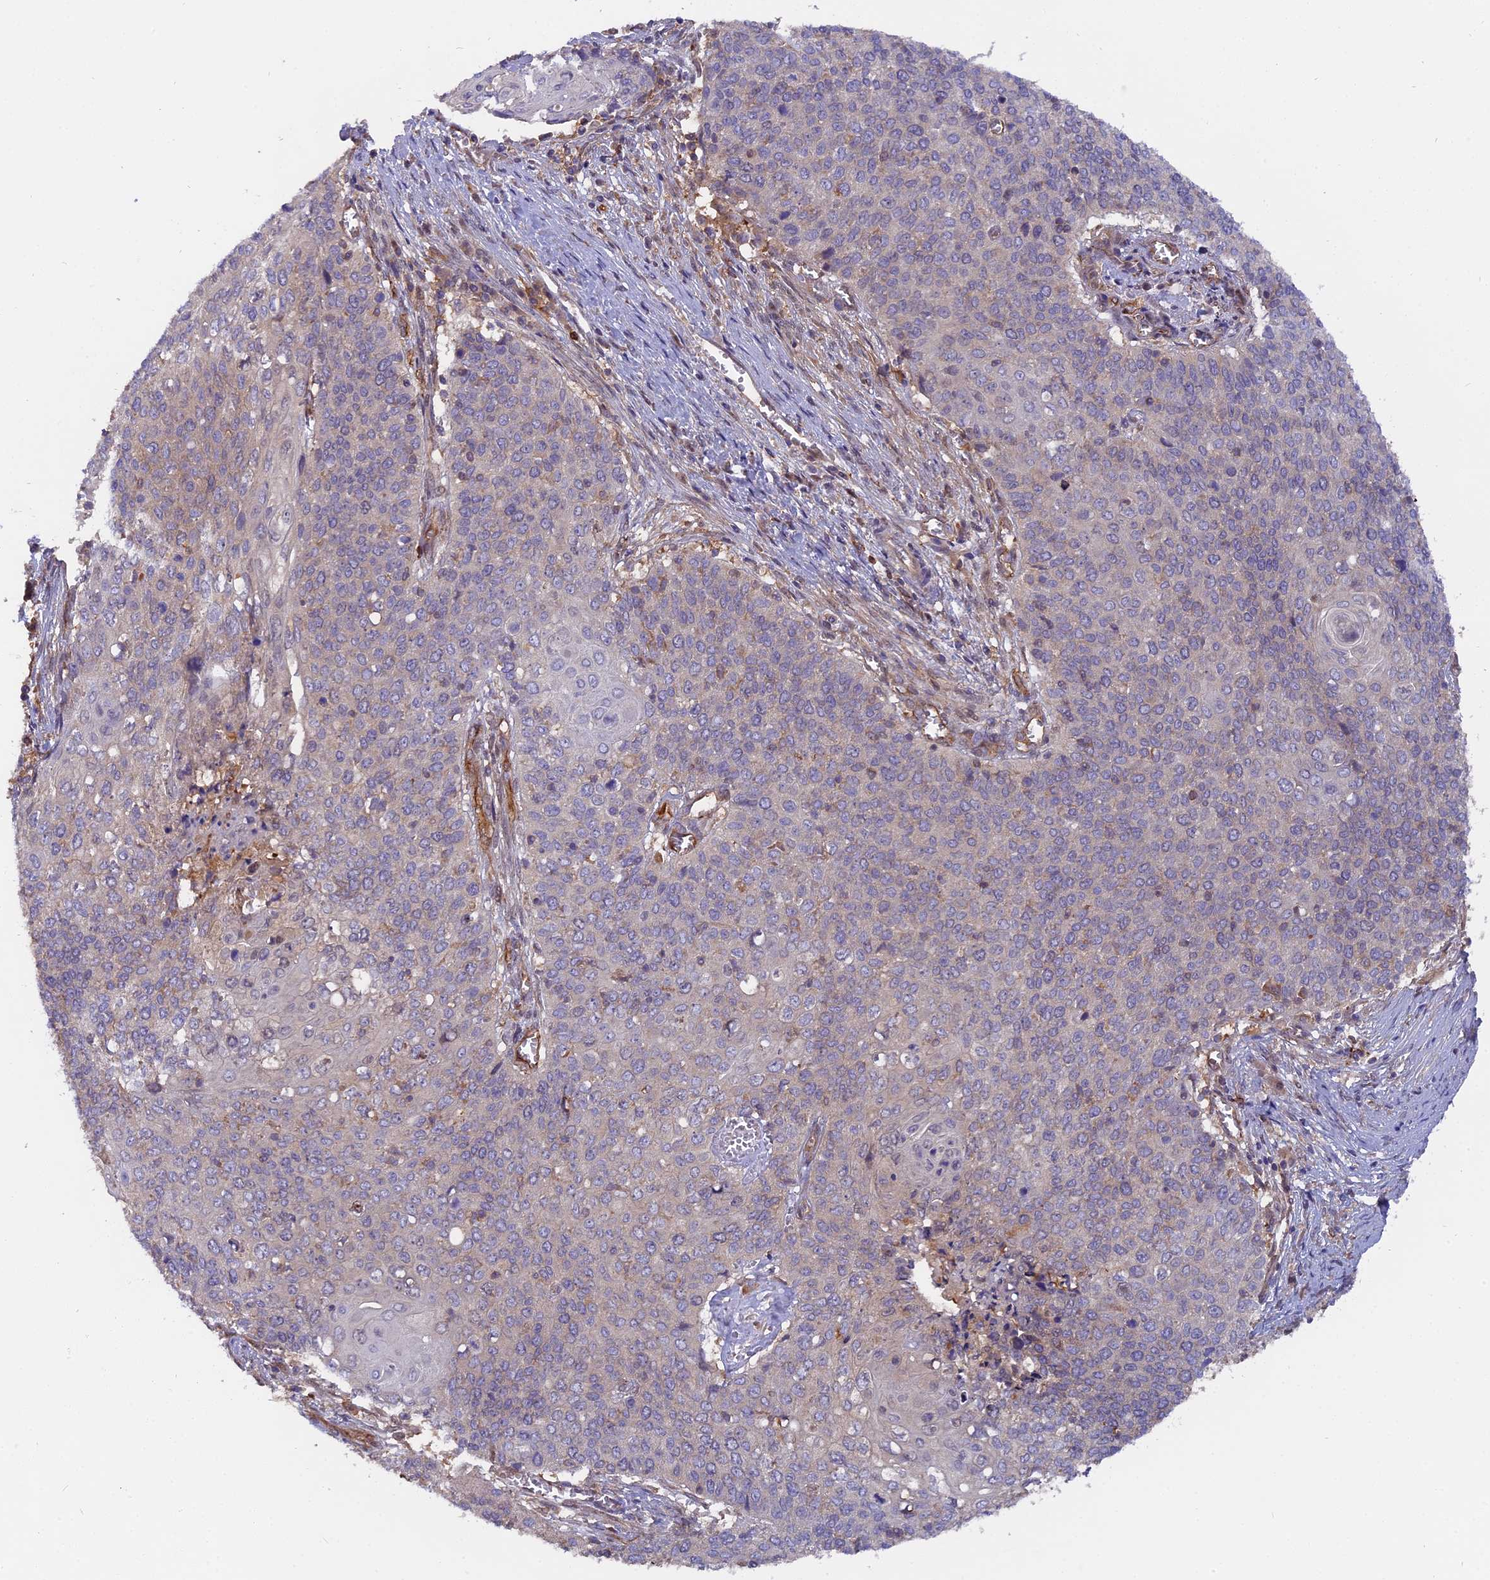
{"staining": {"intensity": "negative", "quantity": "none", "location": "none"}, "tissue": "cervical cancer", "cell_type": "Tumor cells", "image_type": "cancer", "snomed": [{"axis": "morphology", "description": "Squamous cell carcinoma, NOS"}, {"axis": "topography", "description": "Cervix"}], "caption": "This is an immunohistochemistry histopathology image of human squamous cell carcinoma (cervical). There is no expression in tumor cells.", "gene": "FAM118B", "patient": {"sex": "female", "age": 39}}